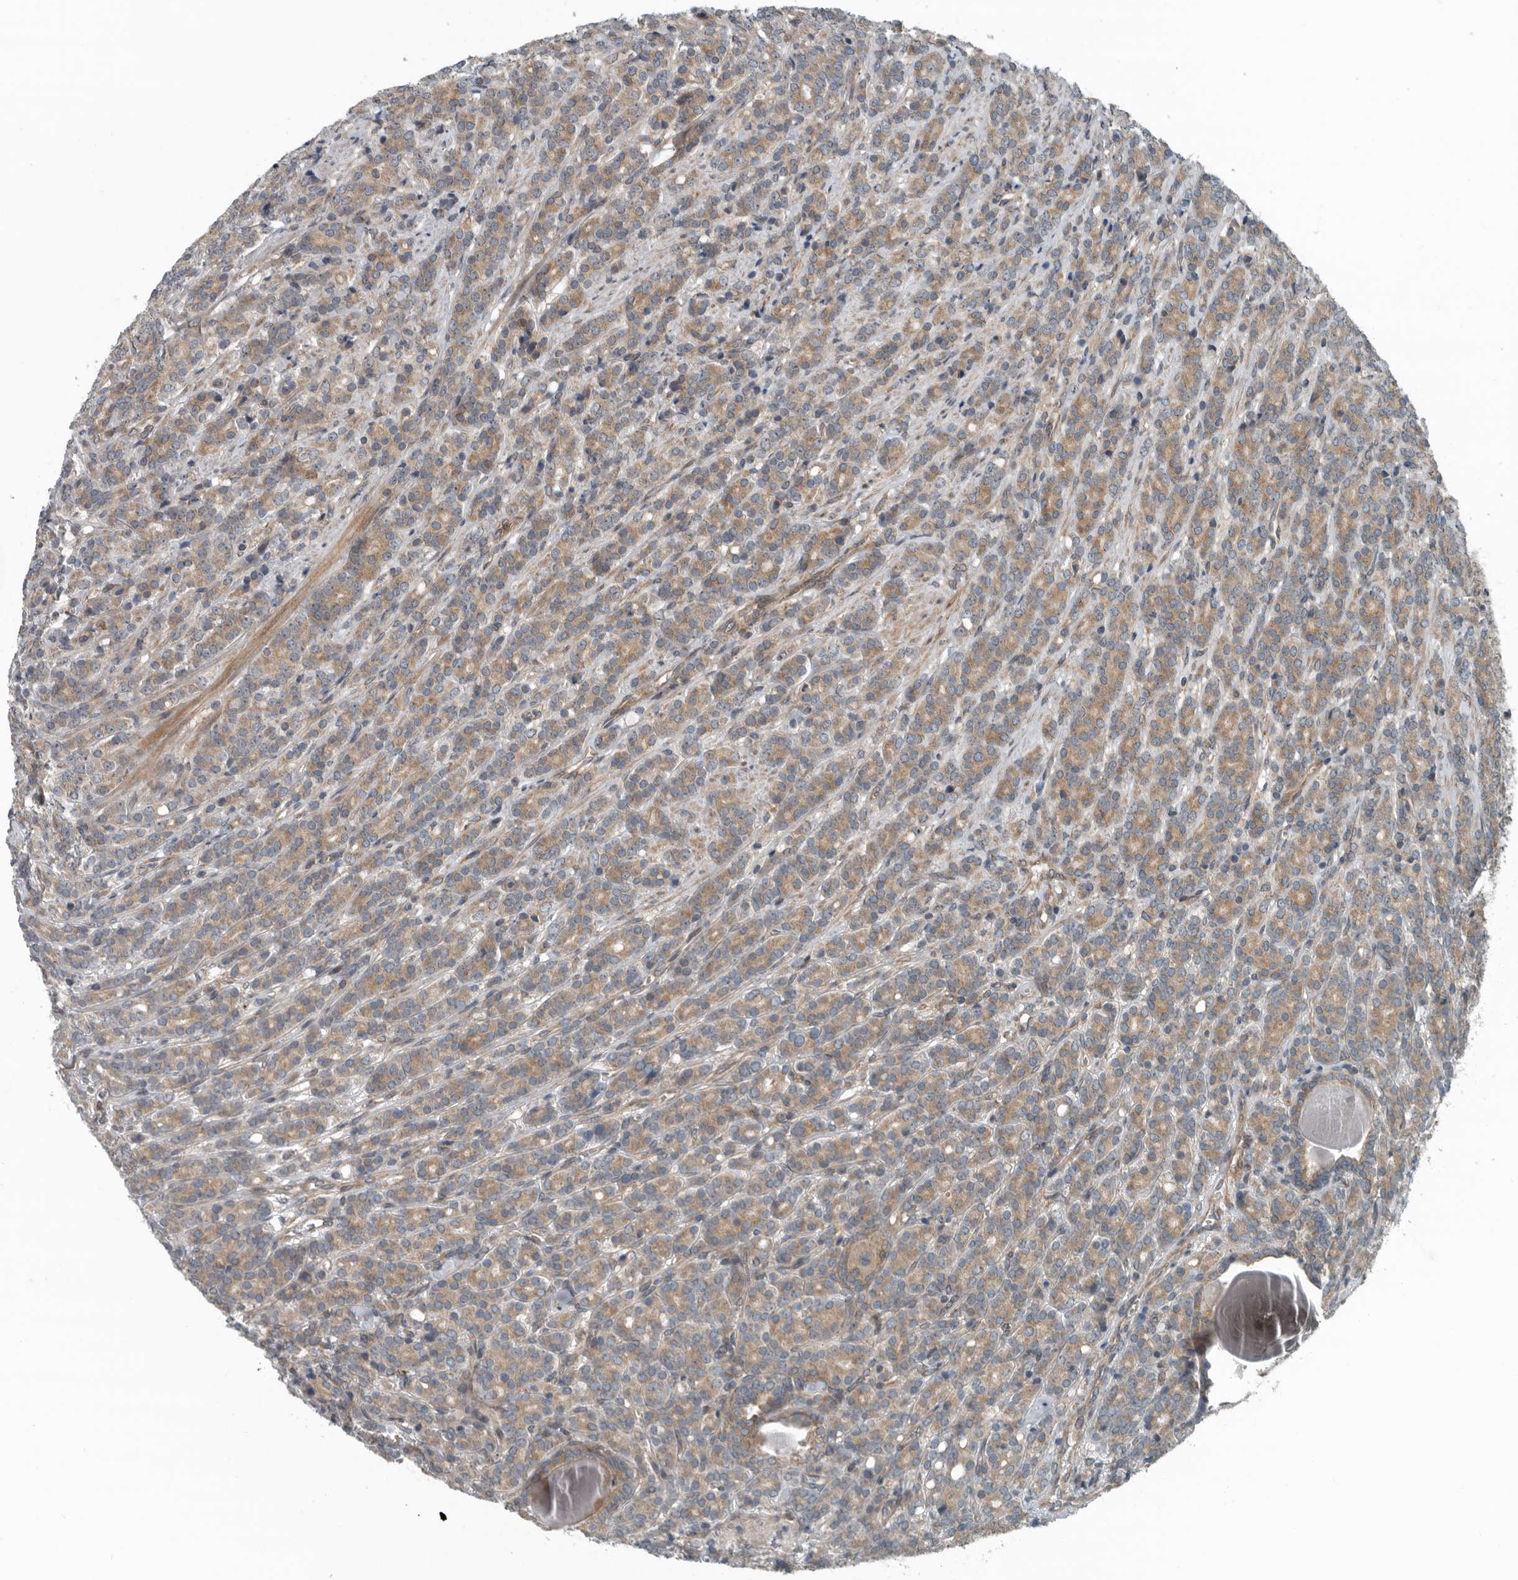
{"staining": {"intensity": "moderate", "quantity": ">75%", "location": "cytoplasmic/membranous"}, "tissue": "prostate cancer", "cell_type": "Tumor cells", "image_type": "cancer", "snomed": [{"axis": "morphology", "description": "Adenocarcinoma, High grade"}, {"axis": "topography", "description": "Prostate"}], "caption": "A photomicrograph of prostate cancer (adenocarcinoma (high-grade)) stained for a protein displays moderate cytoplasmic/membranous brown staining in tumor cells.", "gene": "AMFR", "patient": {"sex": "male", "age": 62}}